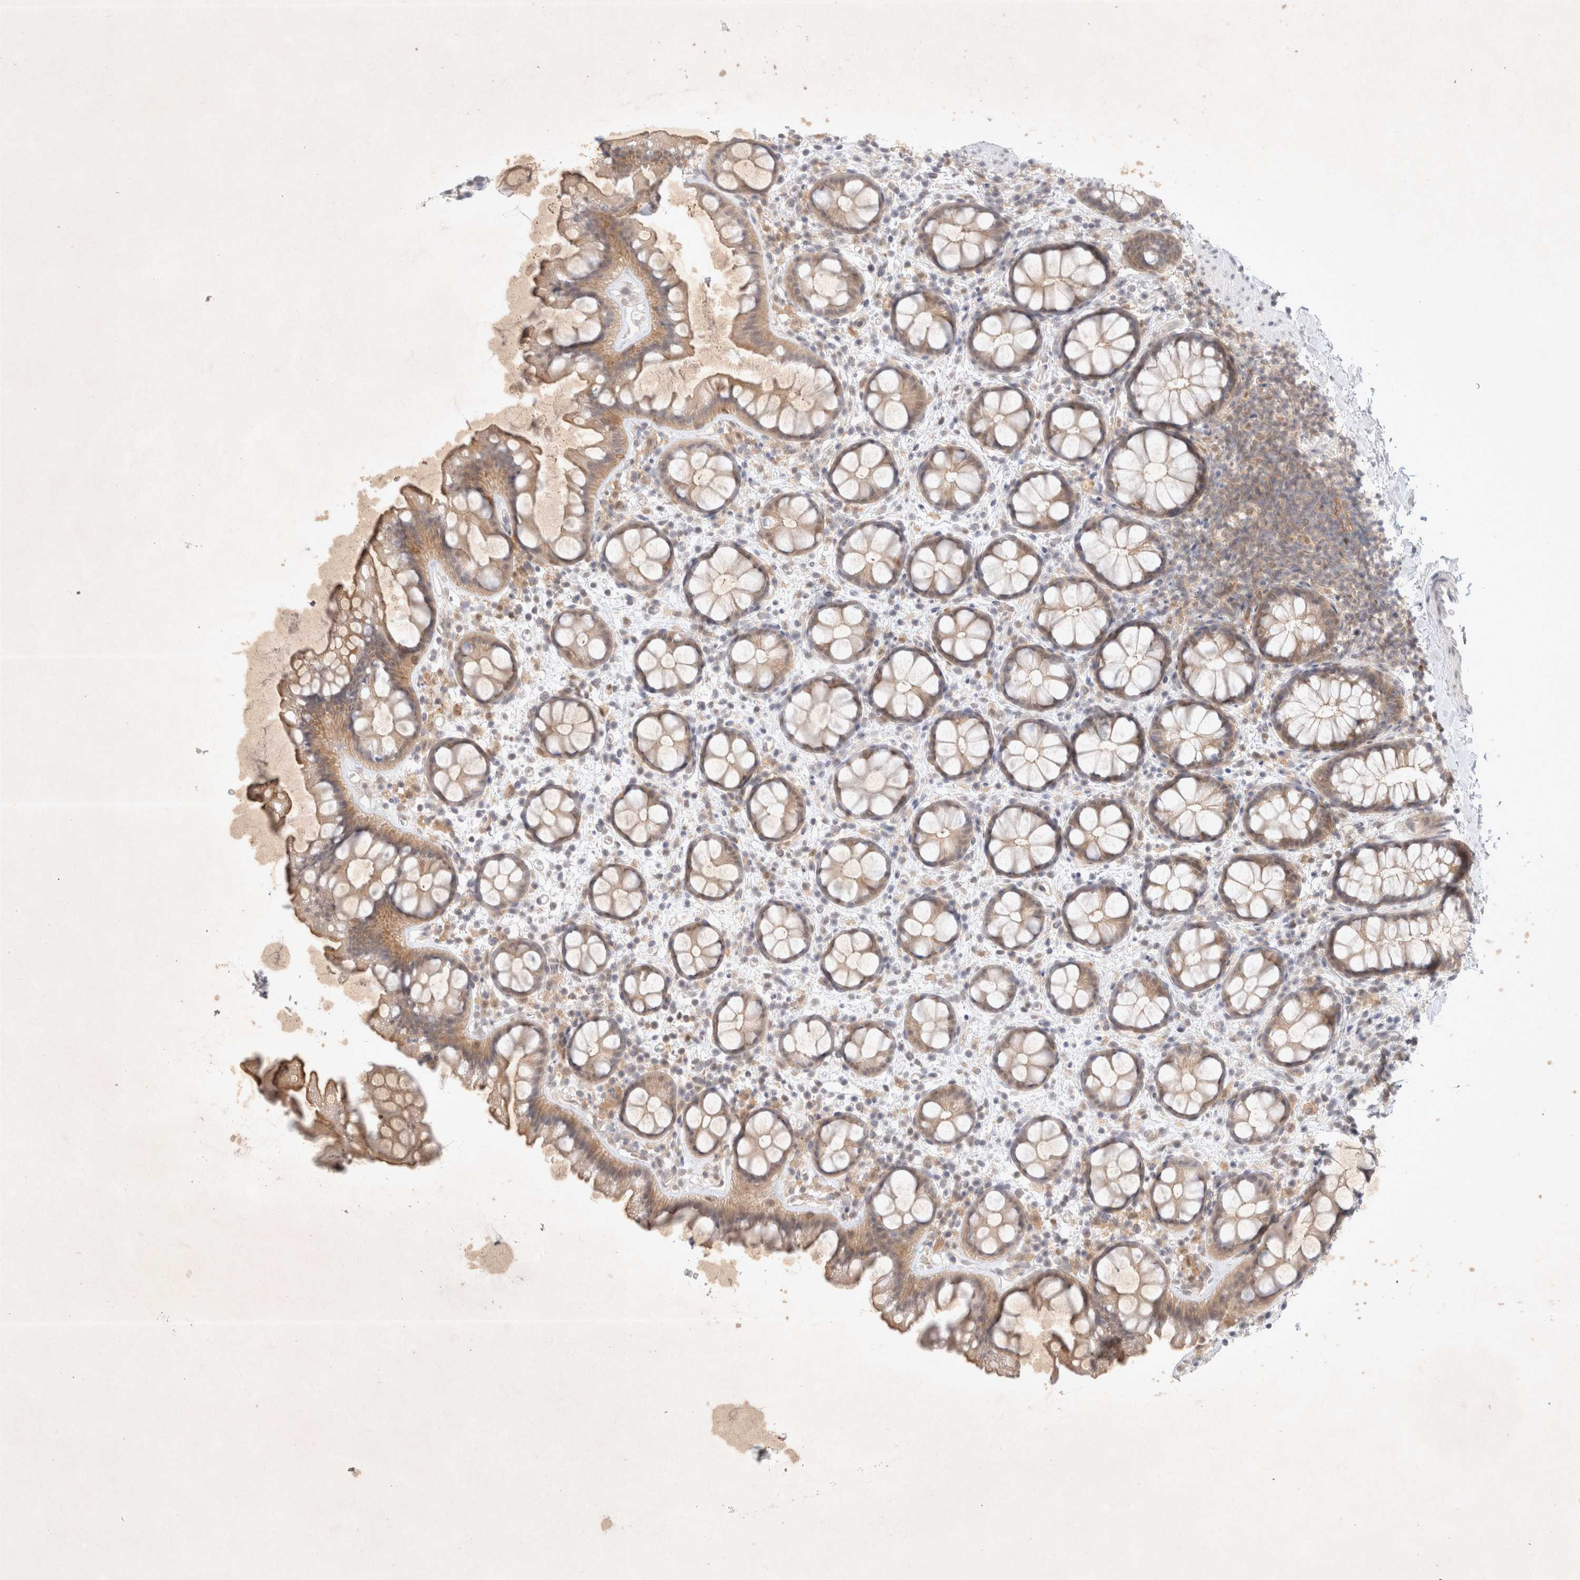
{"staining": {"intensity": "weak", "quantity": "25%-75%", "location": "cytoplasmic/membranous"}, "tissue": "rectum", "cell_type": "Glandular cells", "image_type": "normal", "snomed": [{"axis": "morphology", "description": "Normal tissue, NOS"}, {"axis": "topography", "description": "Rectum"}], "caption": "High-magnification brightfield microscopy of normal rectum stained with DAB (brown) and counterstained with hematoxylin (blue). glandular cells exhibit weak cytoplasmic/membranous staining is identified in approximately25%-75% of cells. Nuclei are stained in blue.", "gene": "FBXO42", "patient": {"sex": "female", "age": 65}}